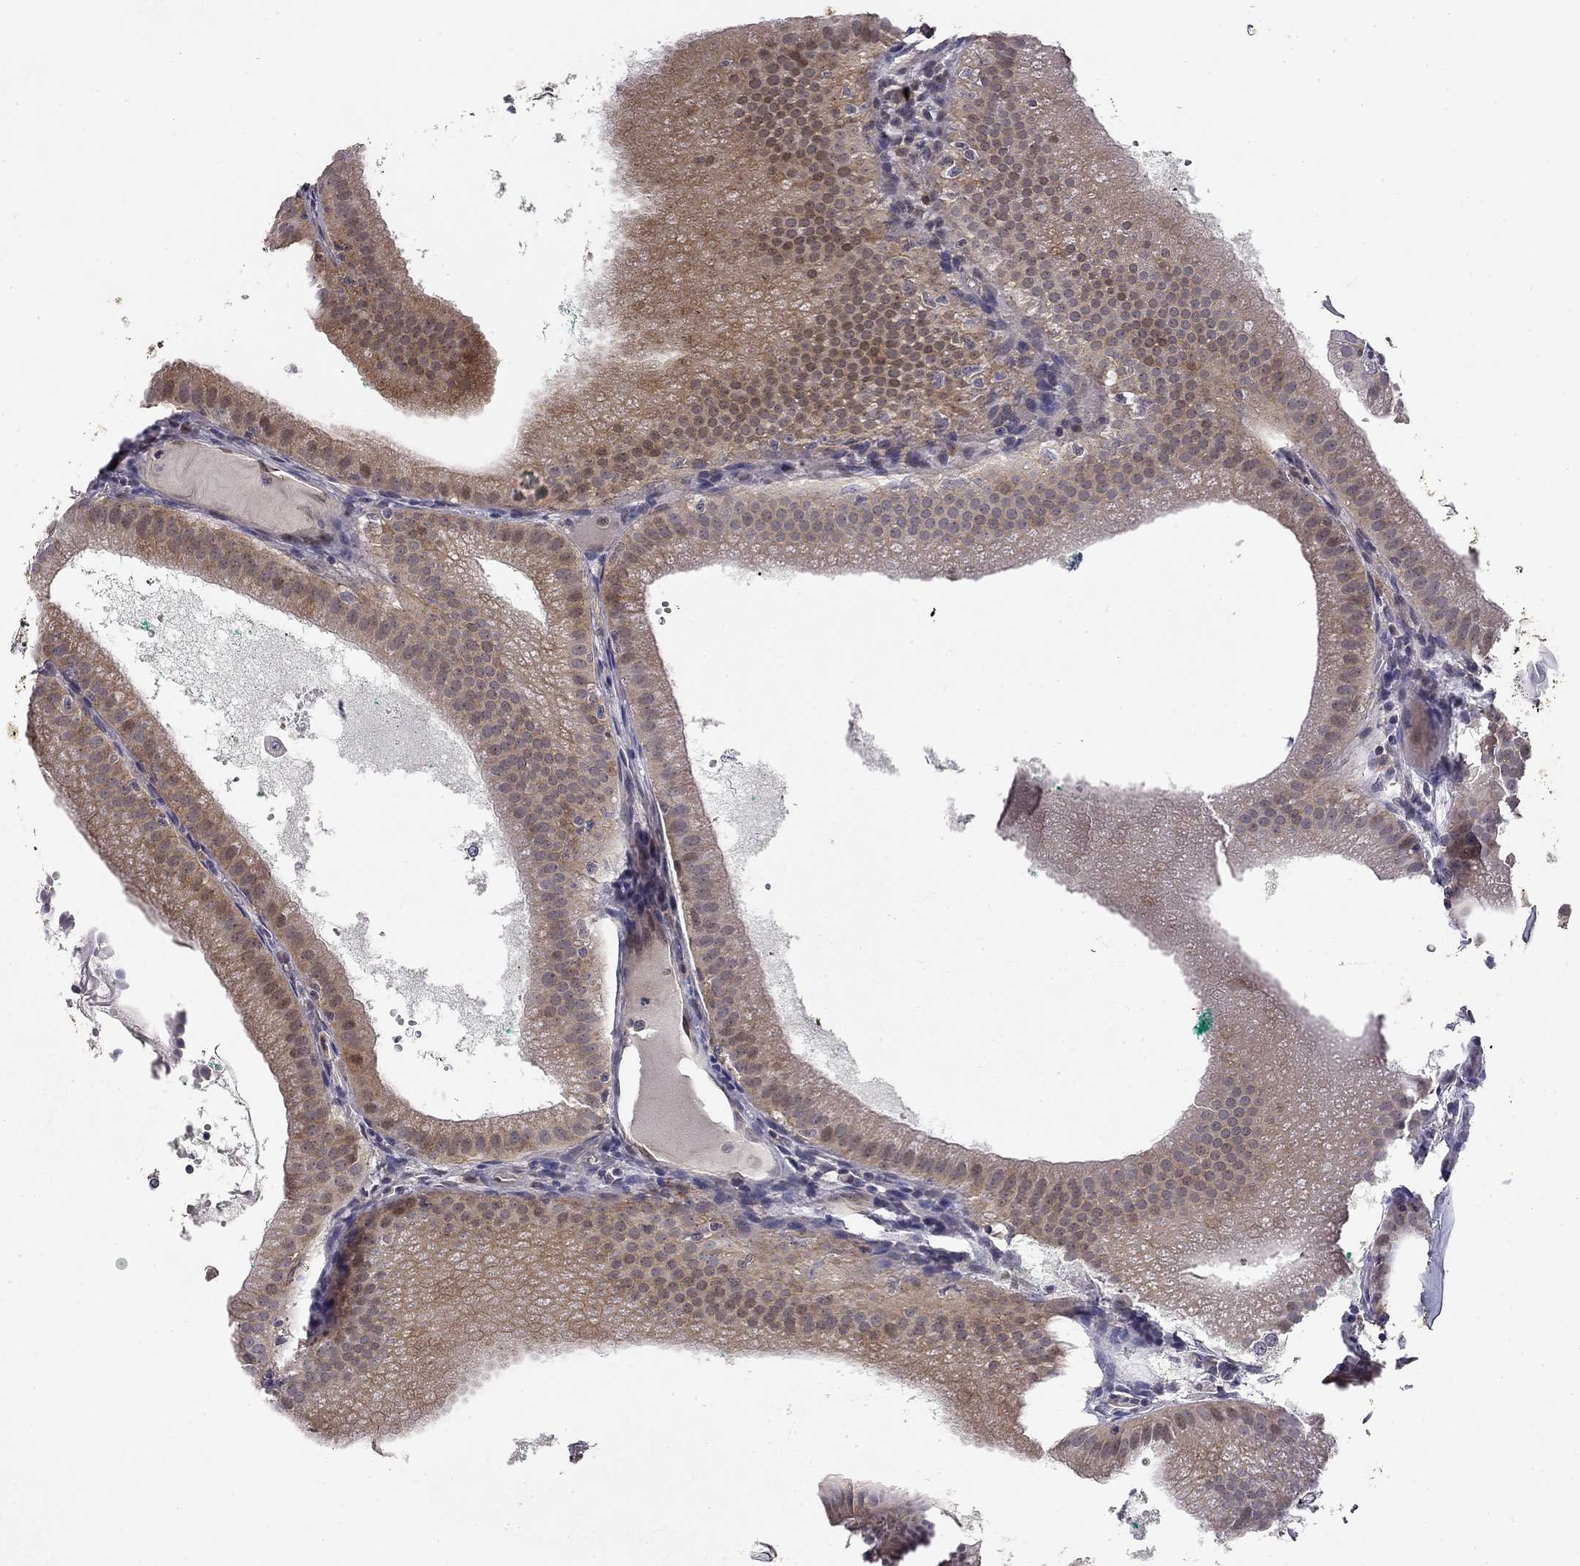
{"staining": {"intensity": "moderate", "quantity": "25%-75%", "location": "cytoplasmic/membranous"}, "tissue": "gallbladder", "cell_type": "Glandular cells", "image_type": "normal", "snomed": [{"axis": "morphology", "description": "Normal tissue, NOS"}, {"axis": "topography", "description": "Gallbladder"}], "caption": "Immunohistochemistry (IHC) image of unremarkable gallbladder stained for a protein (brown), which displays medium levels of moderate cytoplasmic/membranous expression in about 25%-75% of glandular cells.", "gene": "STXBP6", "patient": {"sex": "male", "age": 67}}